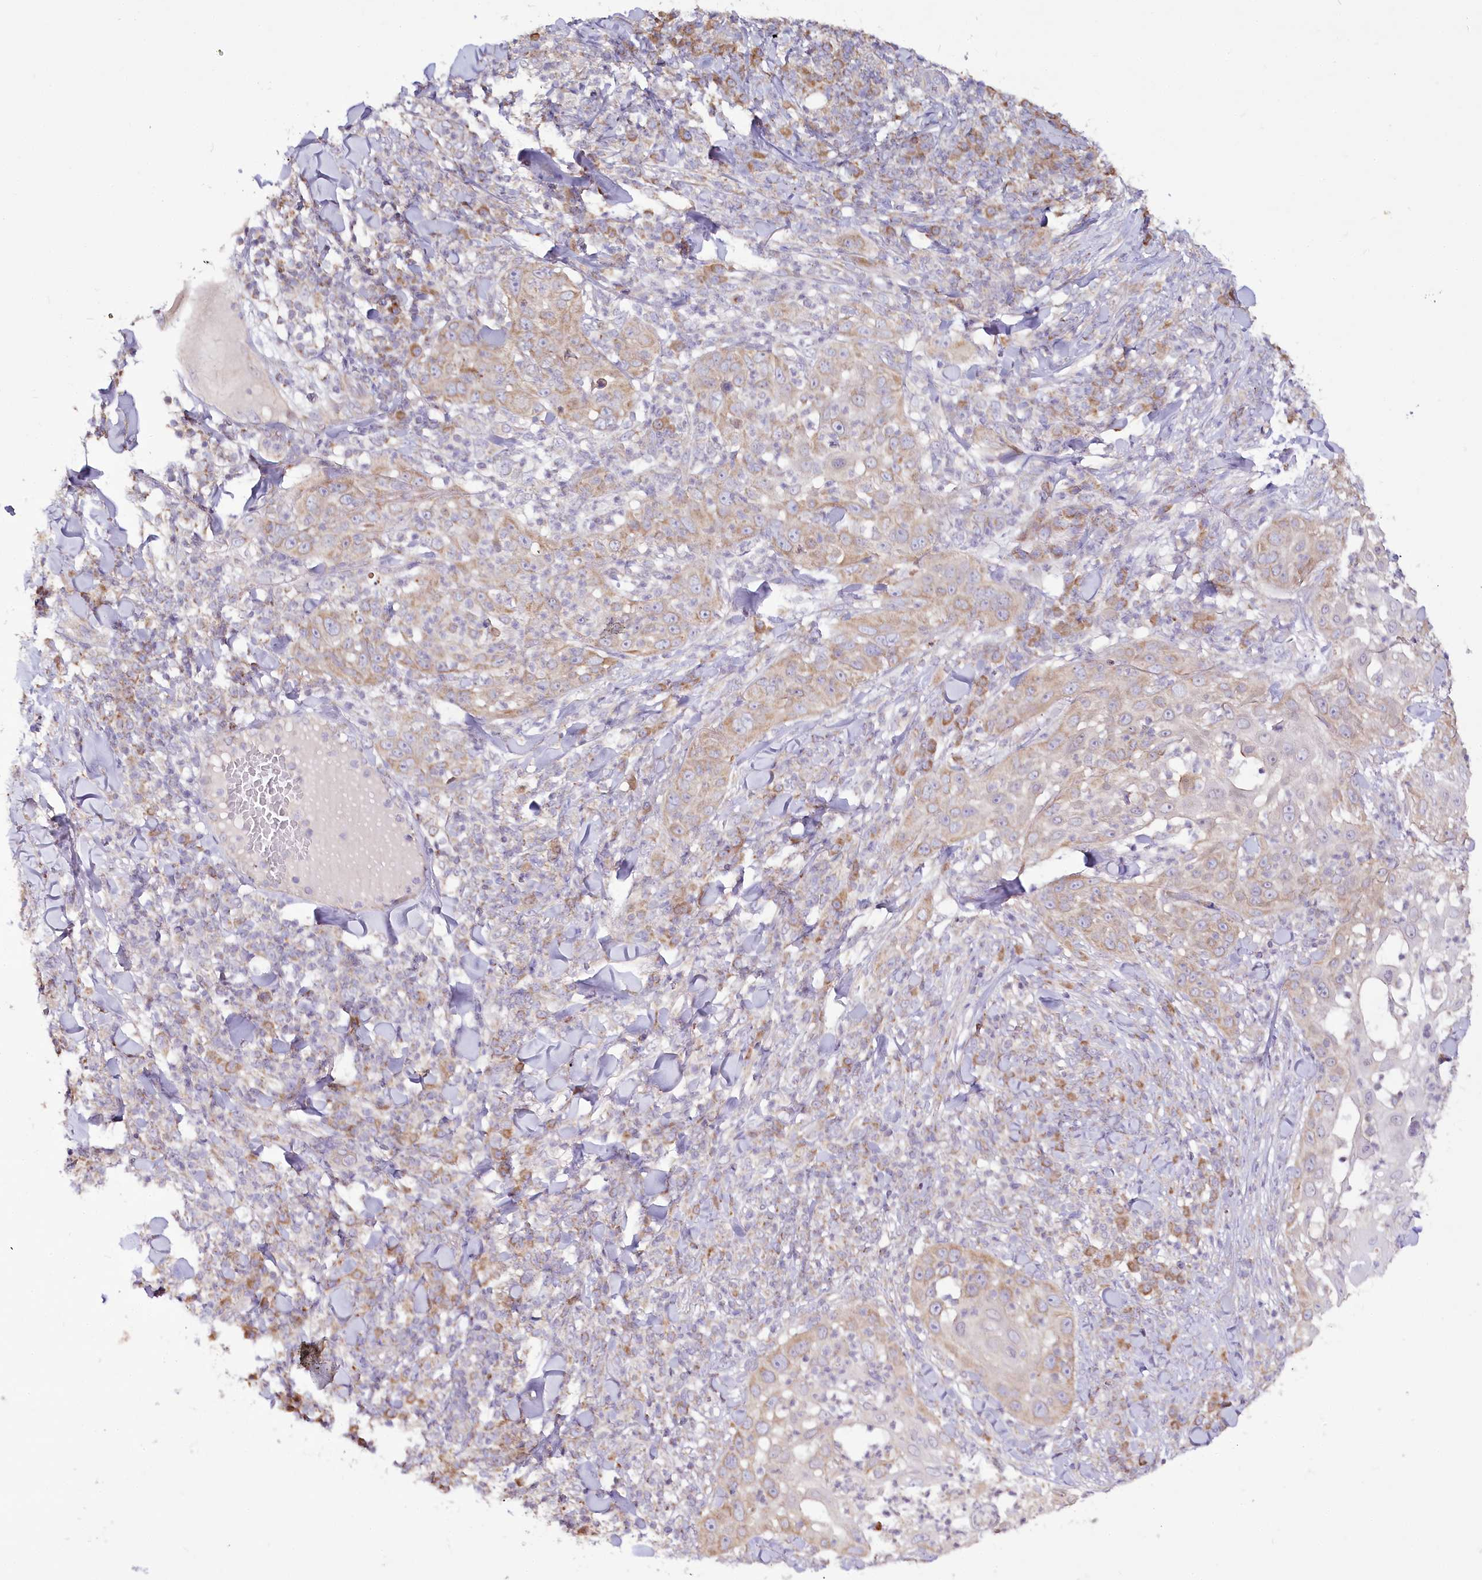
{"staining": {"intensity": "weak", "quantity": "25%-75%", "location": "cytoplasmic/membranous"}, "tissue": "skin cancer", "cell_type": "Tumor cells", "image_type": "cancer", "snomed": [{"axis": "morphology", "description": "Squamous cell carcinoma, NOS"}, {"axis": "topography", "description": "Skin"}], "caption": "High-magnification brightfield microscopy of squamous cell carcinoma (skin) stained with DAB (brown) and counterstained with hematoxylin (blue). tumor cells exhibit weak cytoplasmic/membranous staining is appreciated in about25%-75% of cells.", "gene": "ACOX2", "patient": {"sex": "female", "age": 44}}